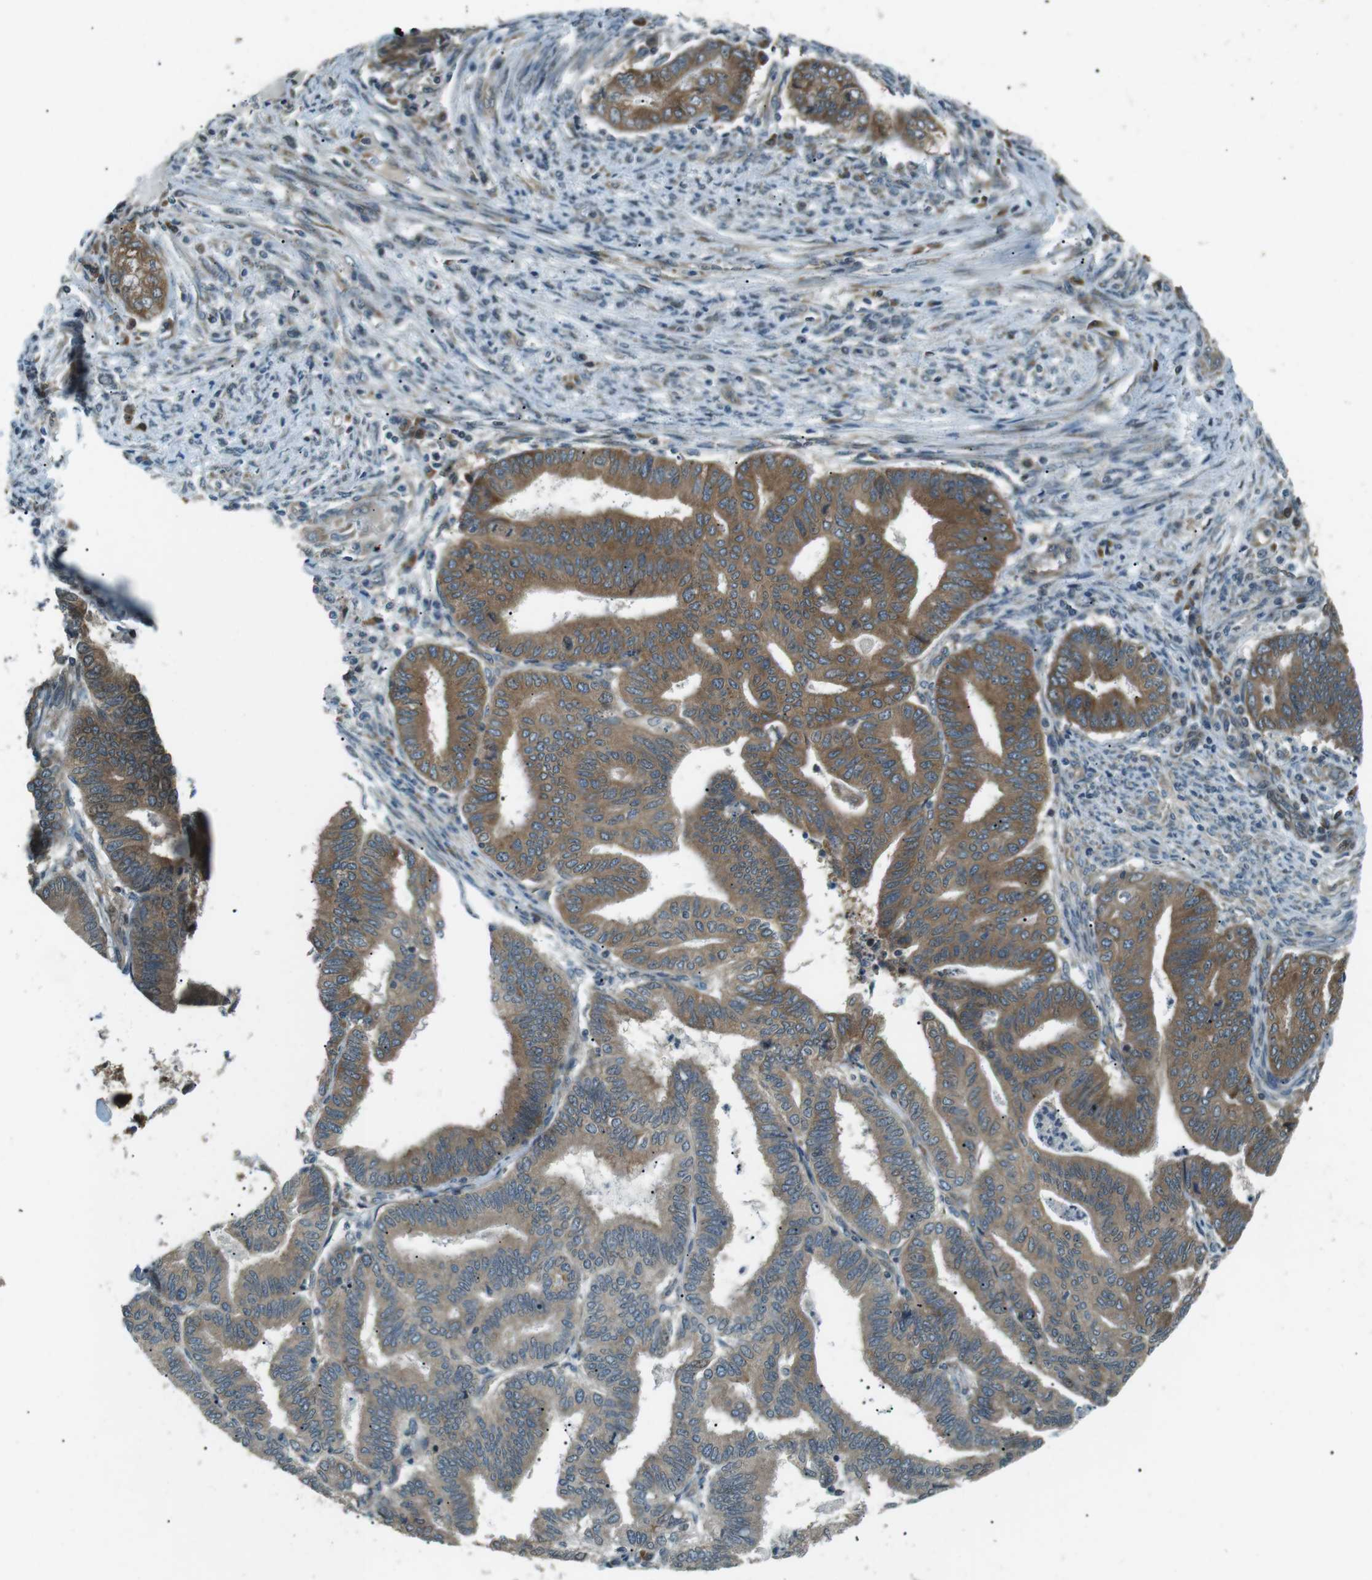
{"staining": {"intensity": "moderate", "quantity": ">75%", "location": "cytoplasmic/membranous"}, "tissue": "endometrial cancer", "cell_type": "Tumor cells", "image_type": "cancer", "snomed": [{"axis": "morphology", "description": "Adenocarcinoma, NOS"}, {"axis": "topography", "description": "Endometrium"}], "caption": "The image shows immunohistochemical staining of endometrial cancer (adenocarcinoma). There is moderate cytoplasmic/membranous positivity is seen in approximately >75% of tumor cells. (DAB IHC with brightfield microscopy, high magnification).", "gene": "TMEM74", "patient": {"sex": "female", "age": 79}}